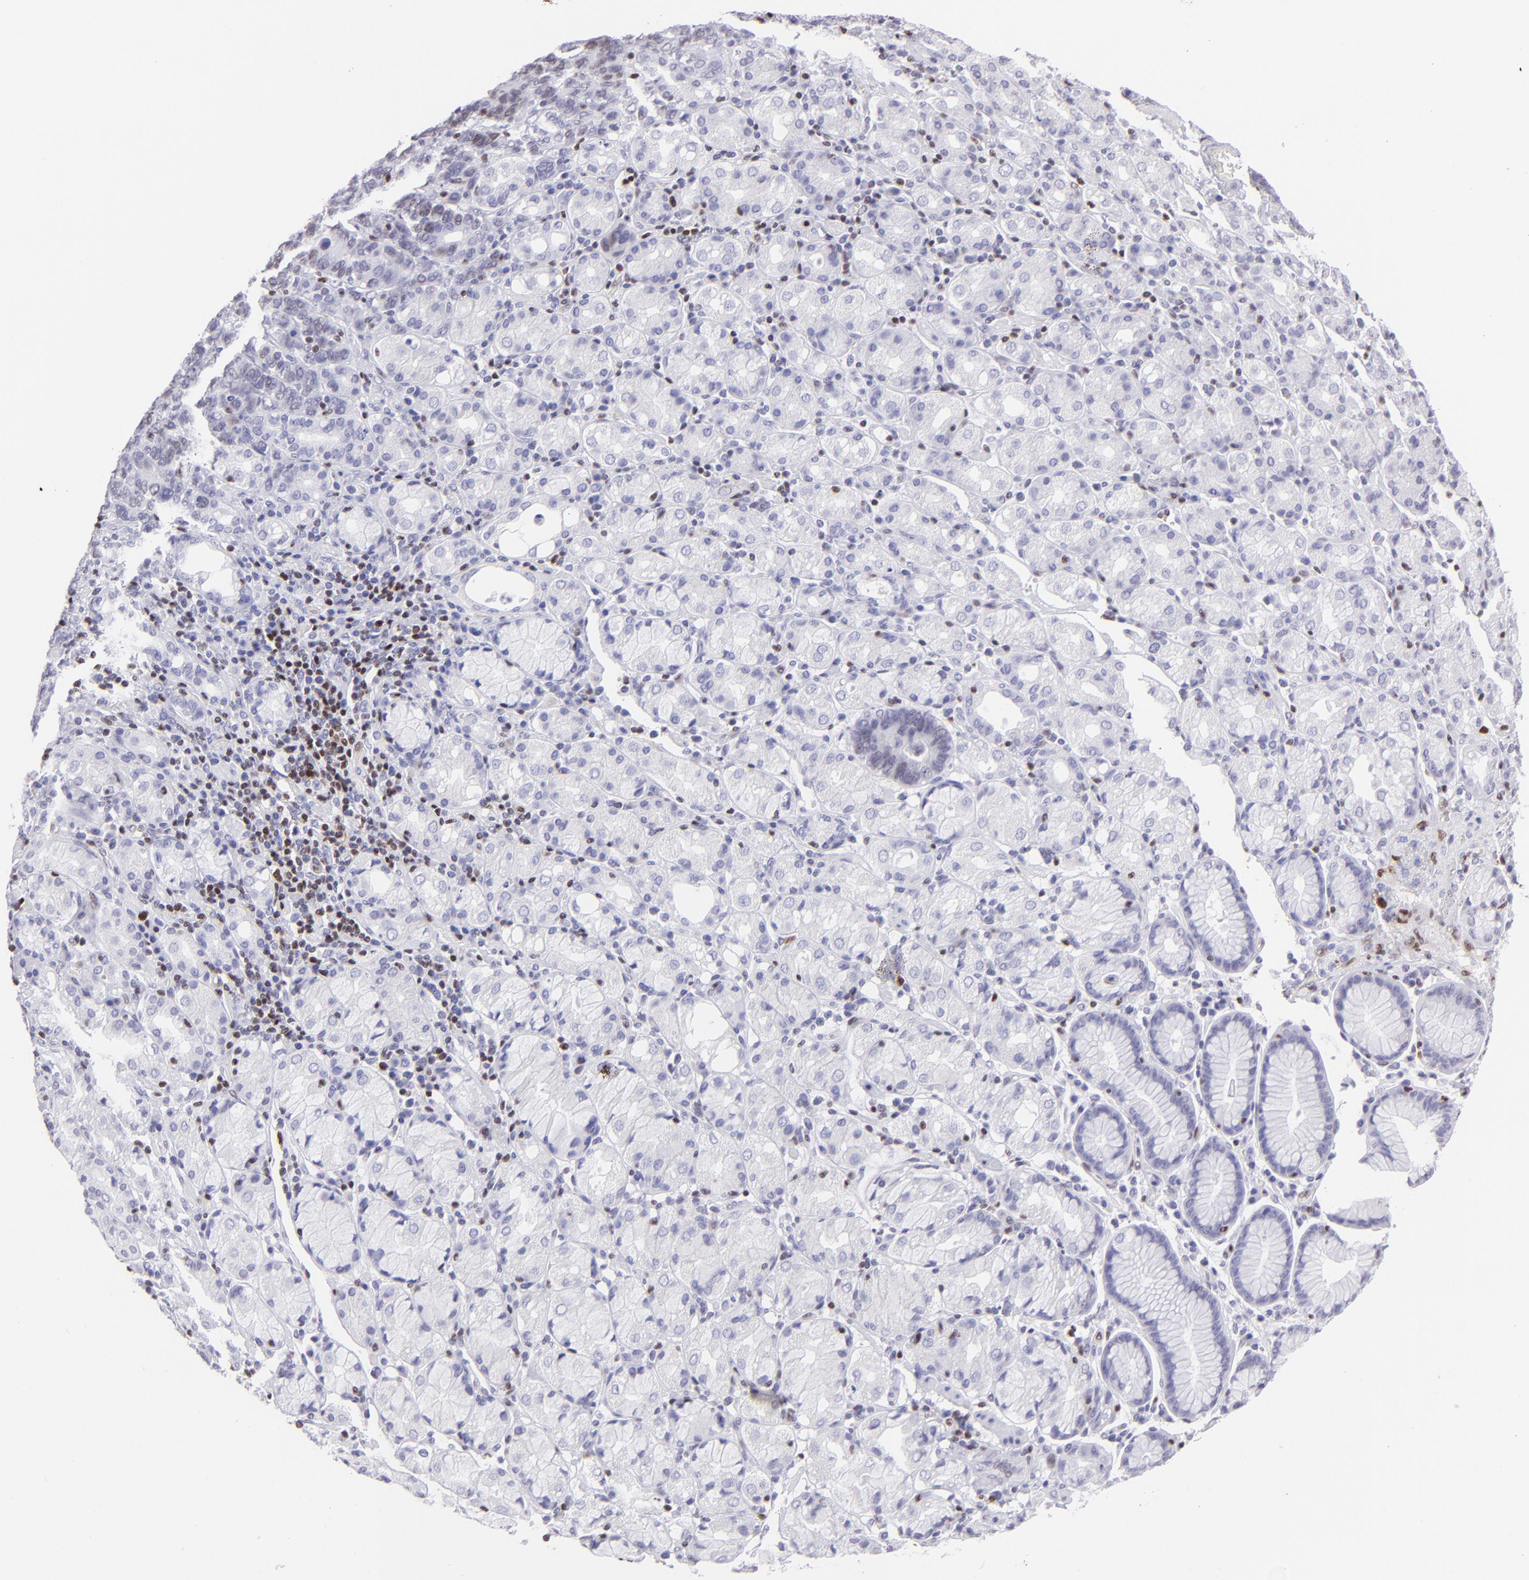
{"staining": {"intensity": "weak", "quantity": "<25%", "location": "nuclear"}, "tissue": "stomach cancer", "cell_type": "Tumor cells", "image_type": "cancer", "snomed": [{"axis": "morphology", "description": "Adenocarcinoma, NOS"}, {"axis": "topography", "description": "Stomach, upper"}], "caption": "A high-resolution photomicrograph shows immunohistochemistry staining of stomach adenocarcinoma, which reveals no significant staining in tumor cells.", "gene": "ETS1", "patient": {"sex": "male", "age": 71}}